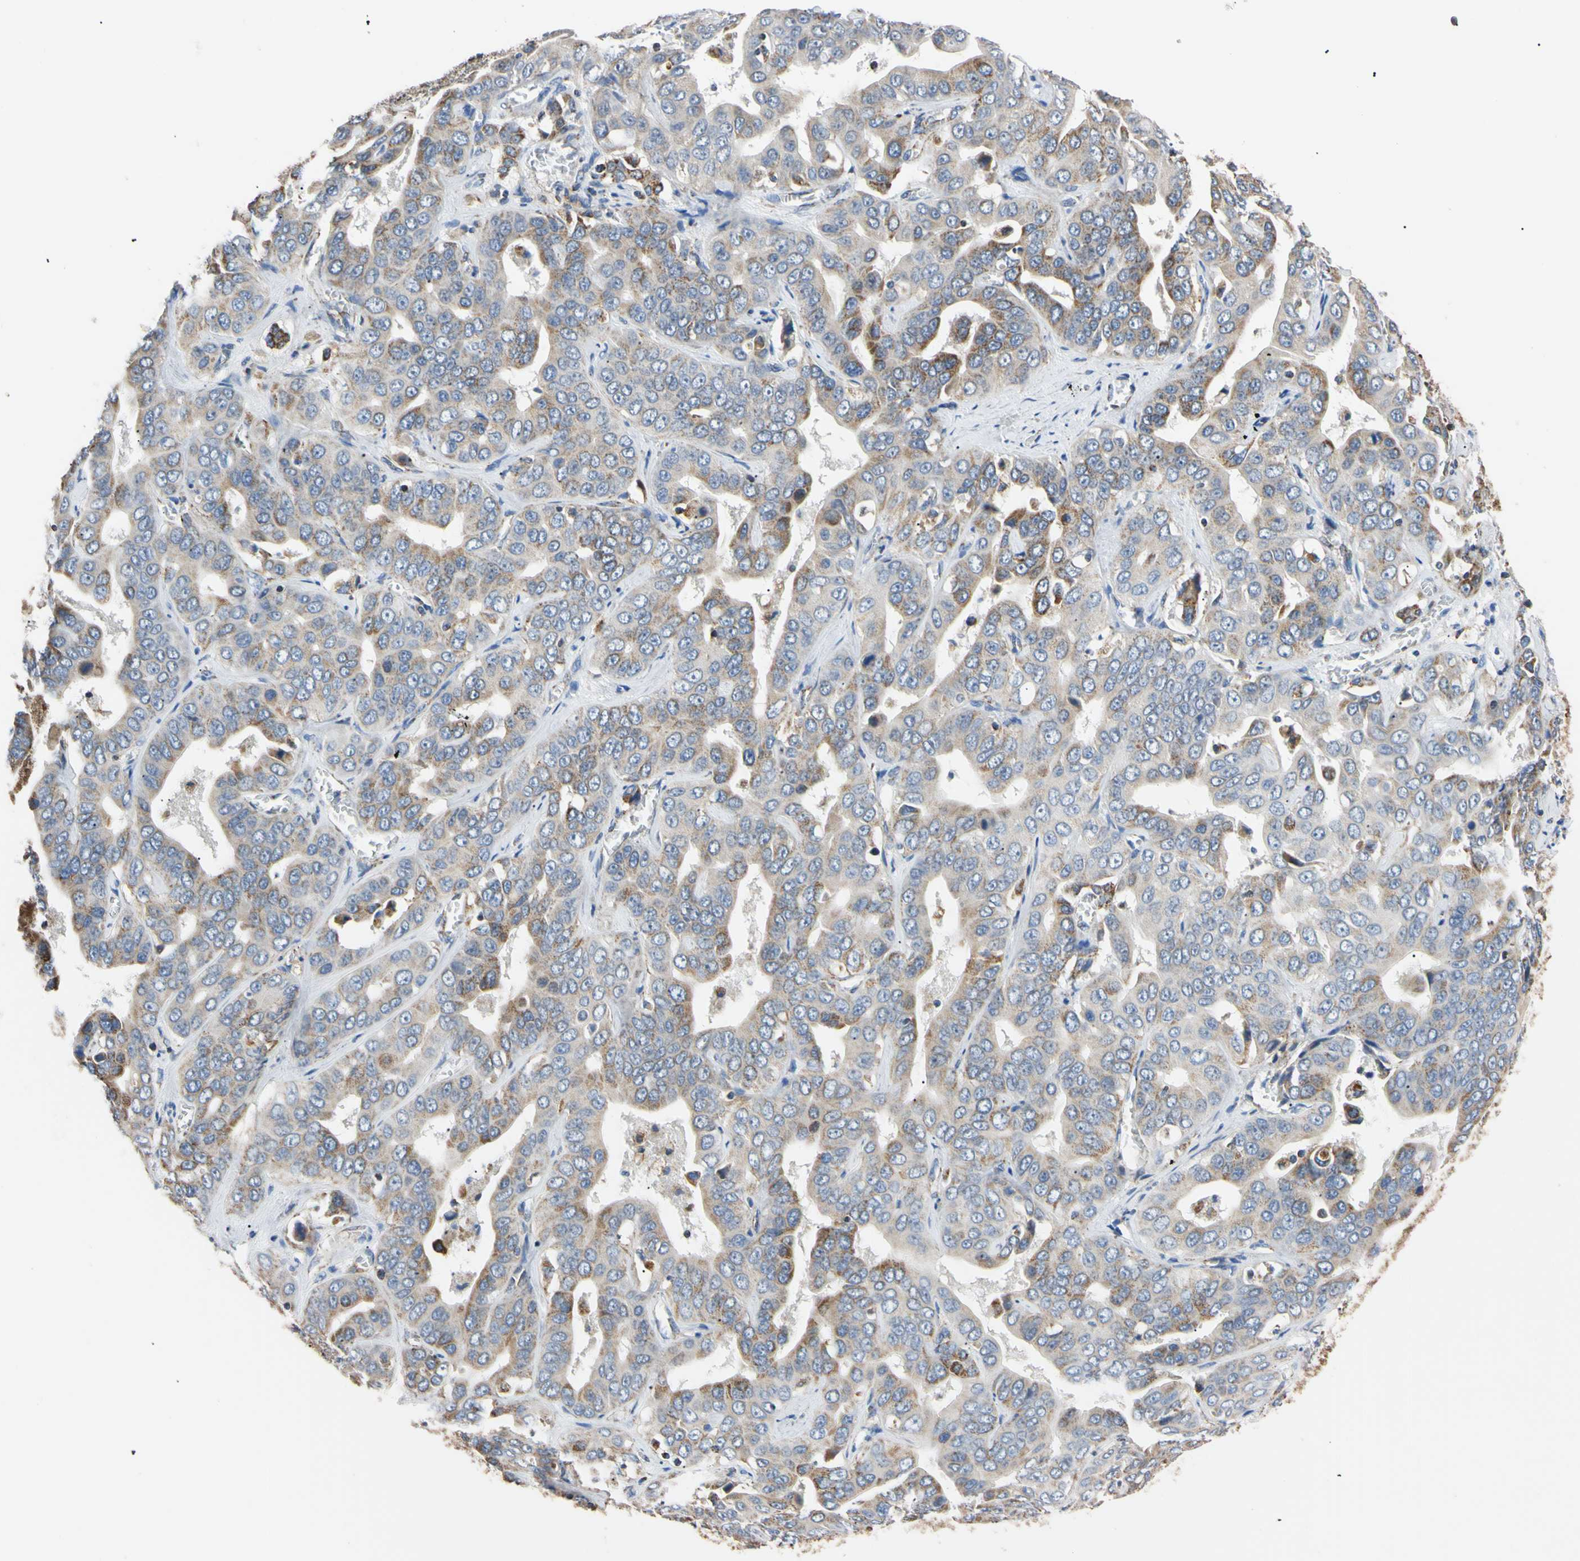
{"staining": {"intensity": "moderate", "quantity": "25%-75%", "location": "cytoplasmic/membranous"}, "tissue": "liver cancer", "cell_type": "Tumor cells", "image_type": "cancer", "snomed": [{"axis": "morphology", "description": "Cholangiocarcinoma"}, {"axis": "topography", "description": "Liver"}], "caption": "Moderate cytoplasmic/membranous expression for a protein is appreciated in approximately 25%-75% of tumor cells of cholangiocarcinoma (liver) using immunohistochemistry.", "gene": "CLPP", "patient": {"sex": "female", "age": 52}}